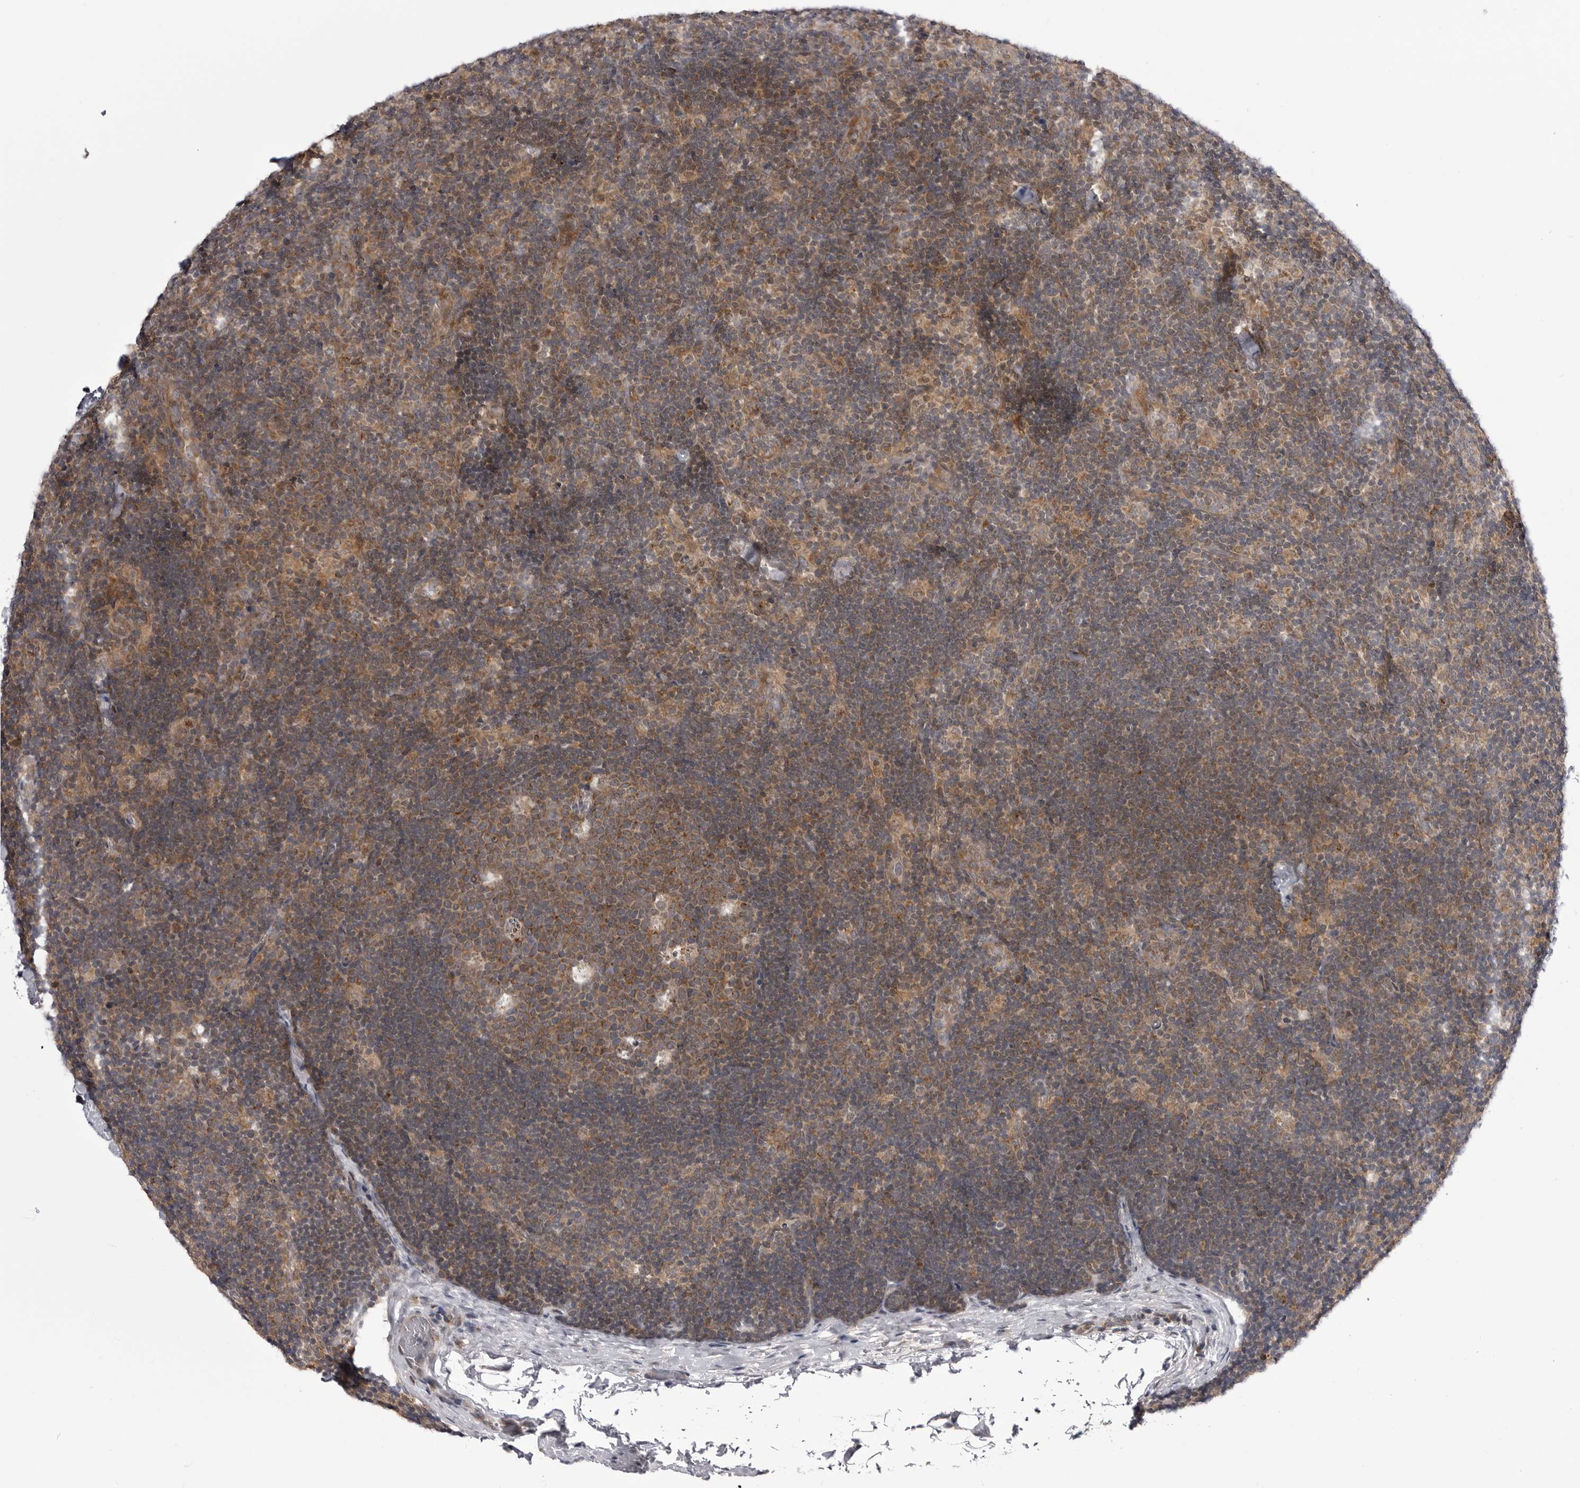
{"staining": {"intensity": "weak", "quantity": "25%-75%", "location": "cytoplasmic/membranous"}, "tissue": "lymph node", "cell_type": "Germinal center cells", "image_type": "normal", "snomed": [{"axis": "morphology", "description": "Normal tissue, NOS"}, {"axis": "topography", "description": "Lymph node"}], "caption": "Immunohistochemical staining of unremarkable lymph node exhibits weak cytoplasmic/membranous protein staining in approximately 25%-75% of germinal center cells.", "gene": "CCDC18", "patient": {"sex": "female", "age": 22}}